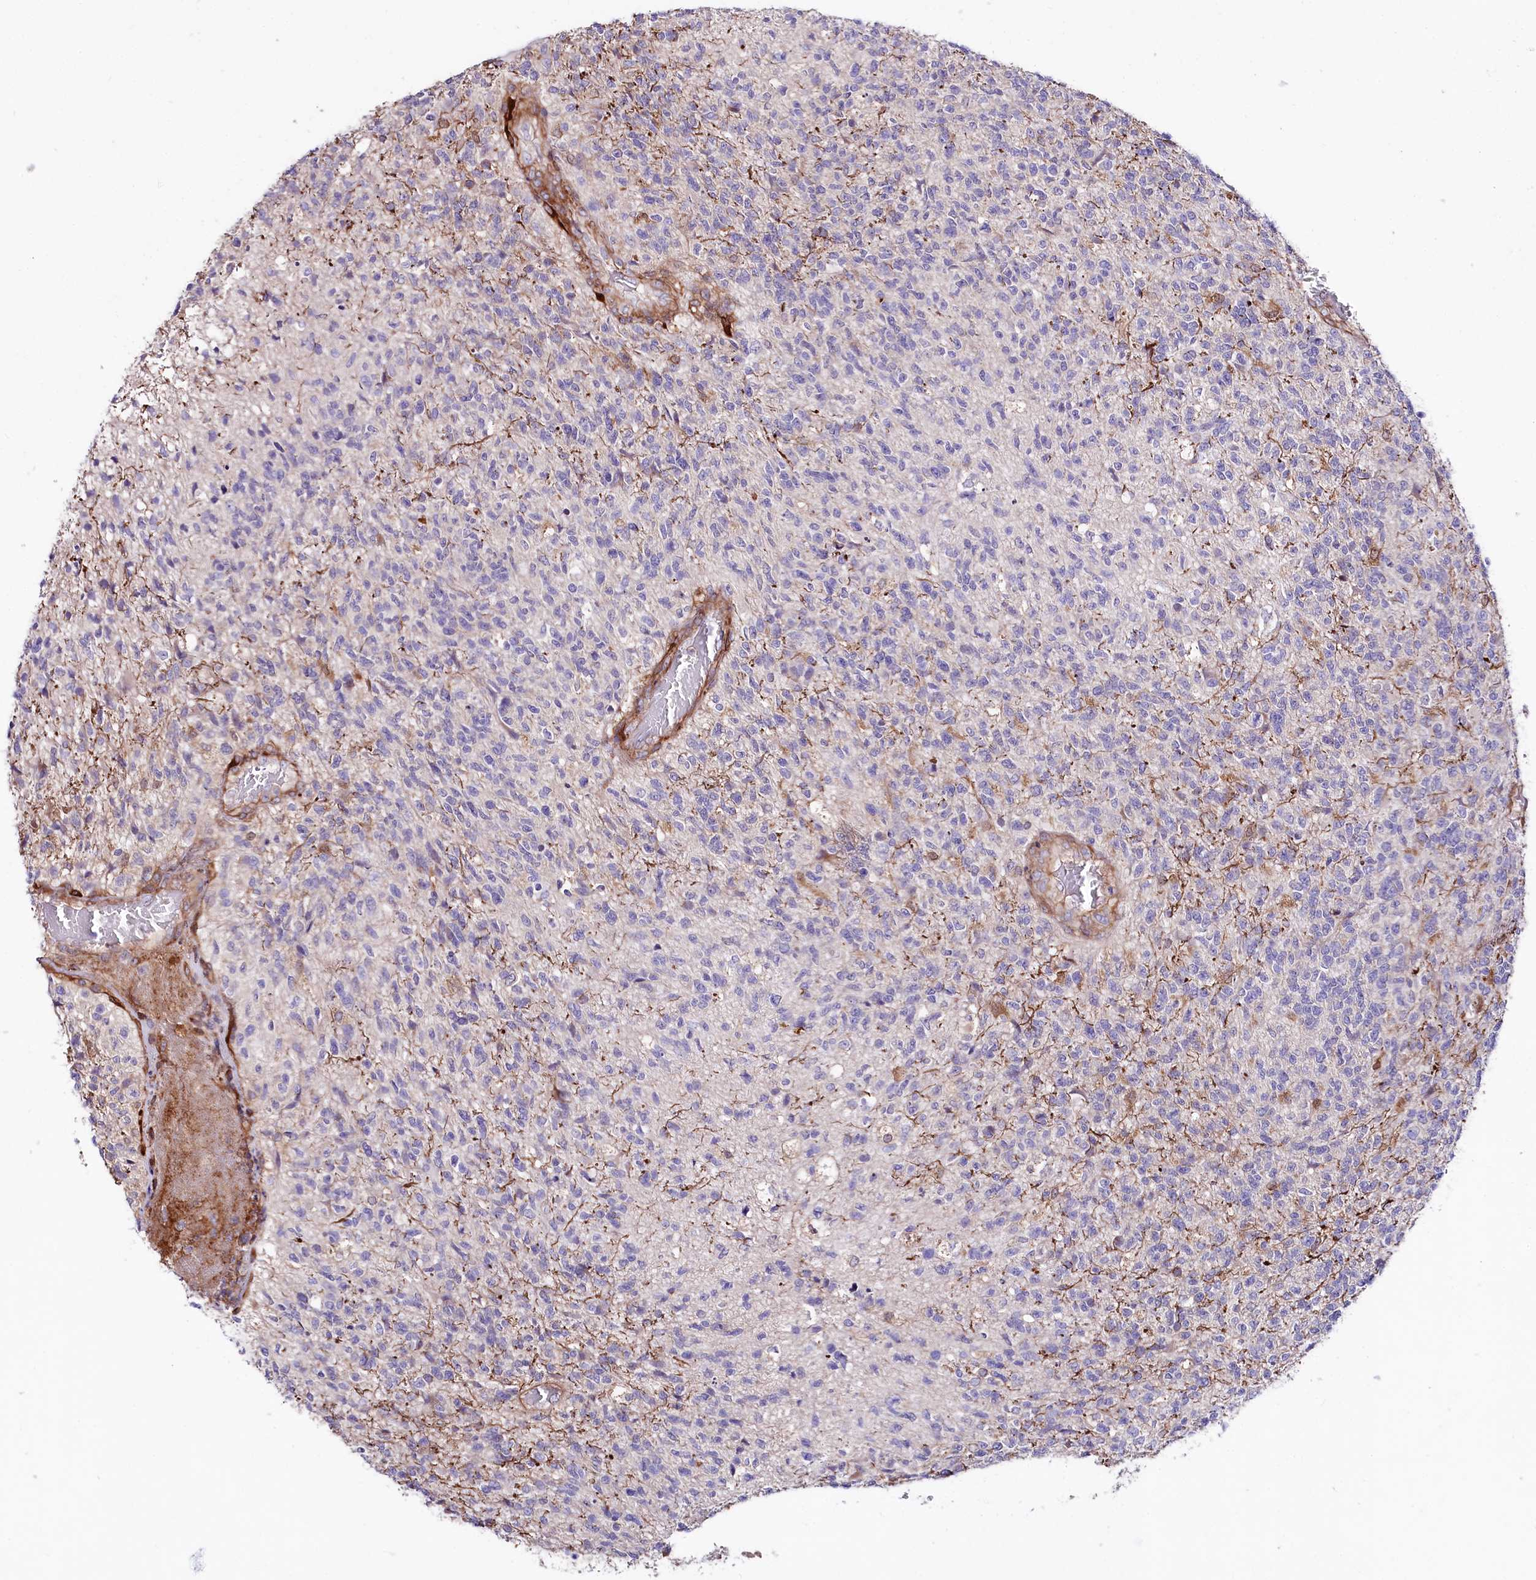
{"staining": {"intensity": "negative", "quantity": "none", "location": "none"}, "tissue": "glioma", "cell_type": "Tumor cells", "image_type": "cancer", "snomed": [{"axis": "morphology", "description": "Glioma, malignant, High grade"}, {"axis": "topography", "description": "Brain"}], "caption": "Immunohistochemical staining of human glioma displays no significant expression in tumor cells.", "gene": "FCHSD2", "patient": {"sex": "male", "age": 56}}